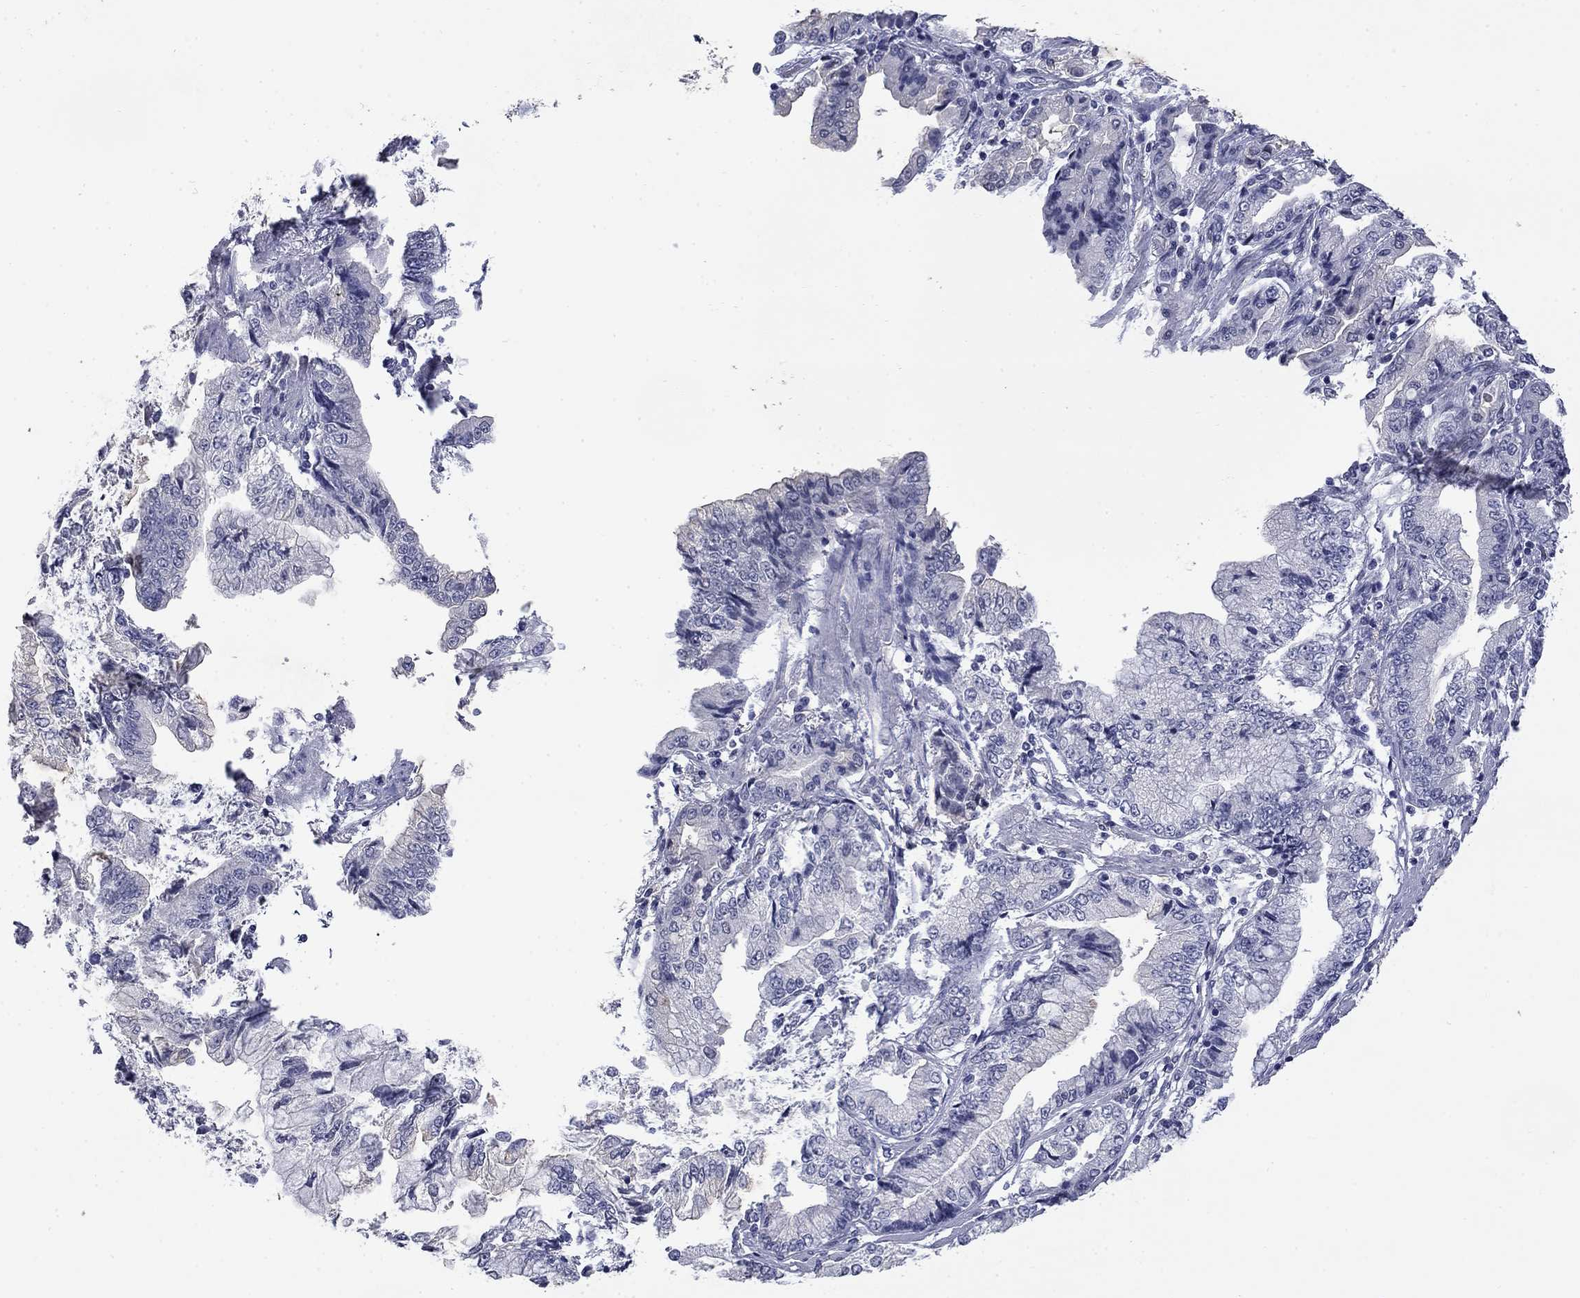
{"staining": {"intensity": "negative", "quantity": "none", "location": "none"}, "tissue": "stomach cancer", "cell_type": "Tumor cells", "image_type": "cancer", "snomed": [{"axis": "morphology", "description": "Adenocarcinoma, NOS"}, {"axis": "topography", "description": "Stomach, upper"}], "caption": "High power microscopy micrograph of an immunohistochemistry (IHC) micrograph of stomach adenocarcinoma, revealing no significant expression in tumor cells.", "gene": "SLC51A", "patient": {"sex": "female", "age": 74}}